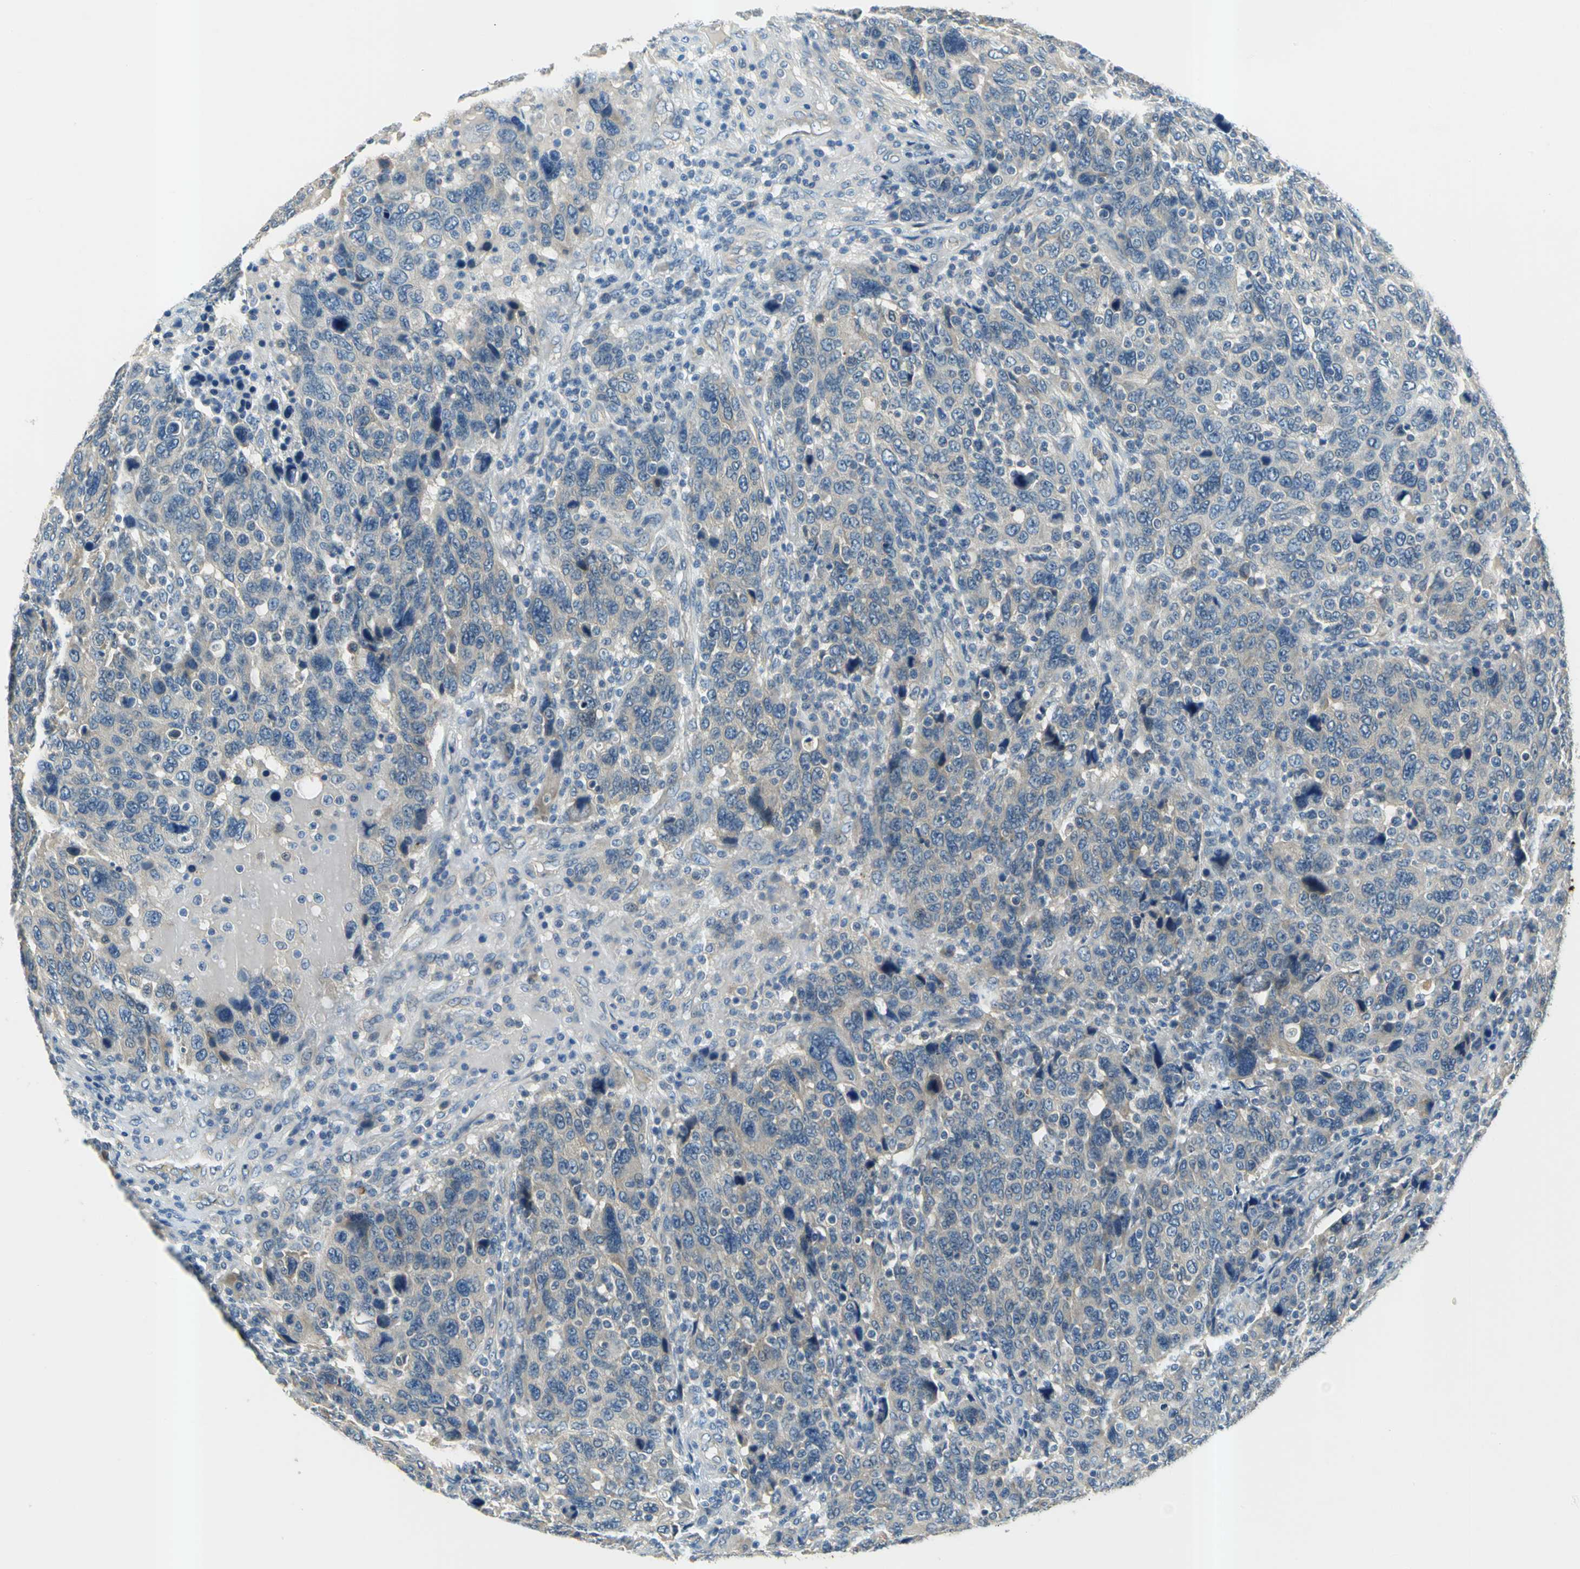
{"staining": {"intensity": "weak", "quantity": ">75%", "location": "cytoplasmic/membranous"}, "tissue": "breast cancer", "cell_type": "Tumor cells", "image_type": "cancer", "snomed": [{"axis": "morphology", "description": "Duct carcinoma"}, {"axis": "topography", "description": "Breast"}], "caption": "Weak cytoplasmic/membranous positivity for a protein is identified in about >75% of tumor cells of breast cancer (intraductal carcinoma) using IHC.", "gene": "SLC16A7", "patient": {"sex": "female", "age": 37}}